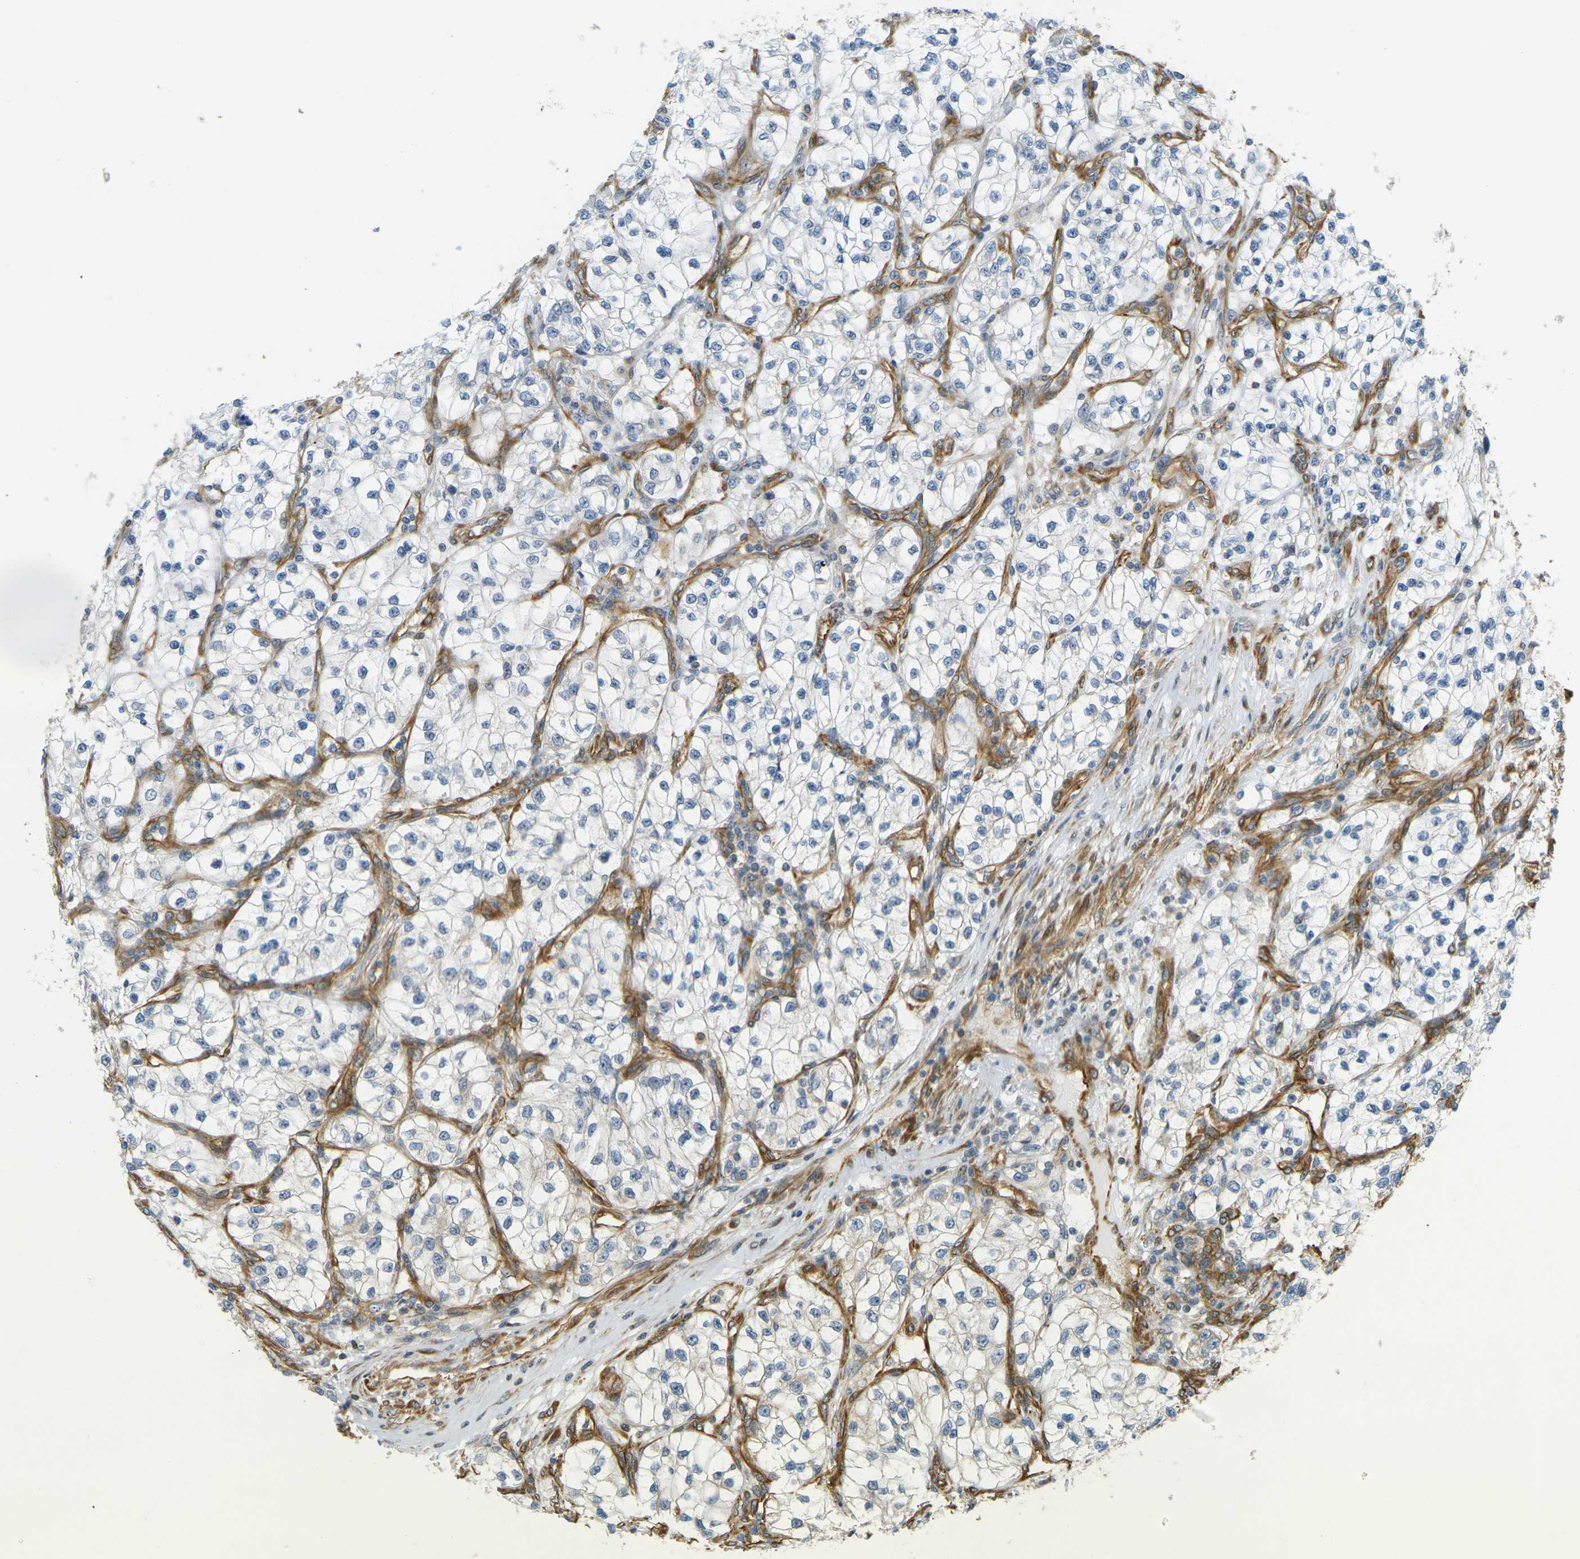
{"staining": {"intensity": "weak", "quantity": "<25%", "location": "cytoplasmic/membranous"}, "tissue": "renal cancer", "cell_type": "Tumor cells", "image_type": "cancer", "snomed": [{"axis": "morphology", "description": "Adenocarcinoma, NOS"}, {"axis": "topography", "description": "Kidney"}], "caption": "Immunohistochemistry of renal cancer (adenocarcinoma) displays no positivity in tumor cells.", "gene": "CYTH3", "patient": {"sex": "female", "age": 57}}